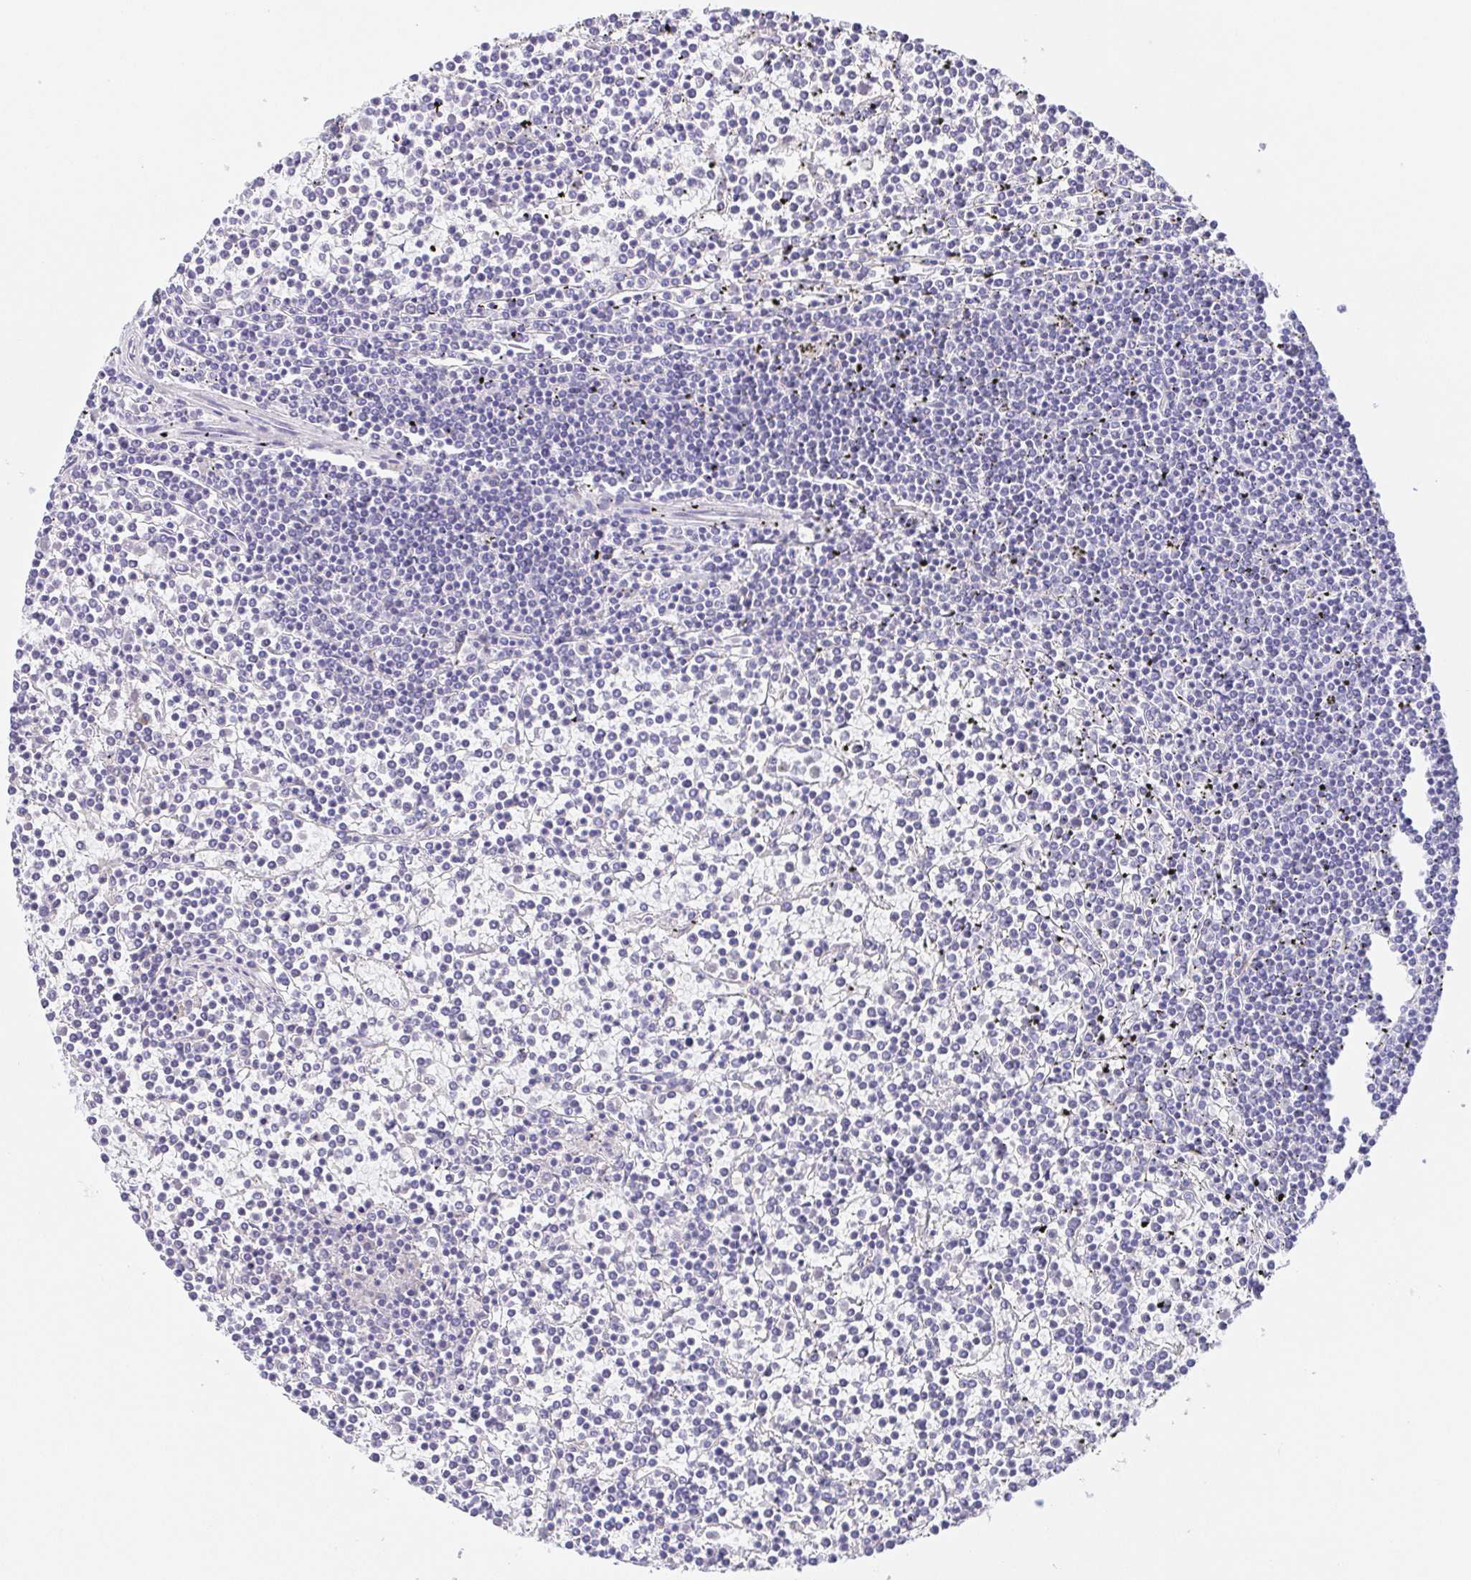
{"staining": {"intensity": "negative", "quantity": "none", "location": "none"}, "tissue": "lymphoma", "cell_type": "Tumor cells", "image_type": "cancer", "snomed": [{"axis": "morphology", "description": "Malignant lymphoma, non-Hodgkin's type, Low grade"}, {"axis": "topography", "description": "Spleen"}], "caption": "Immunohistochemistry of human lymphoma reveals no positivity in tumor cells.", "gene": "SCG3", "patient": {"sex": "female", "age": 19}}